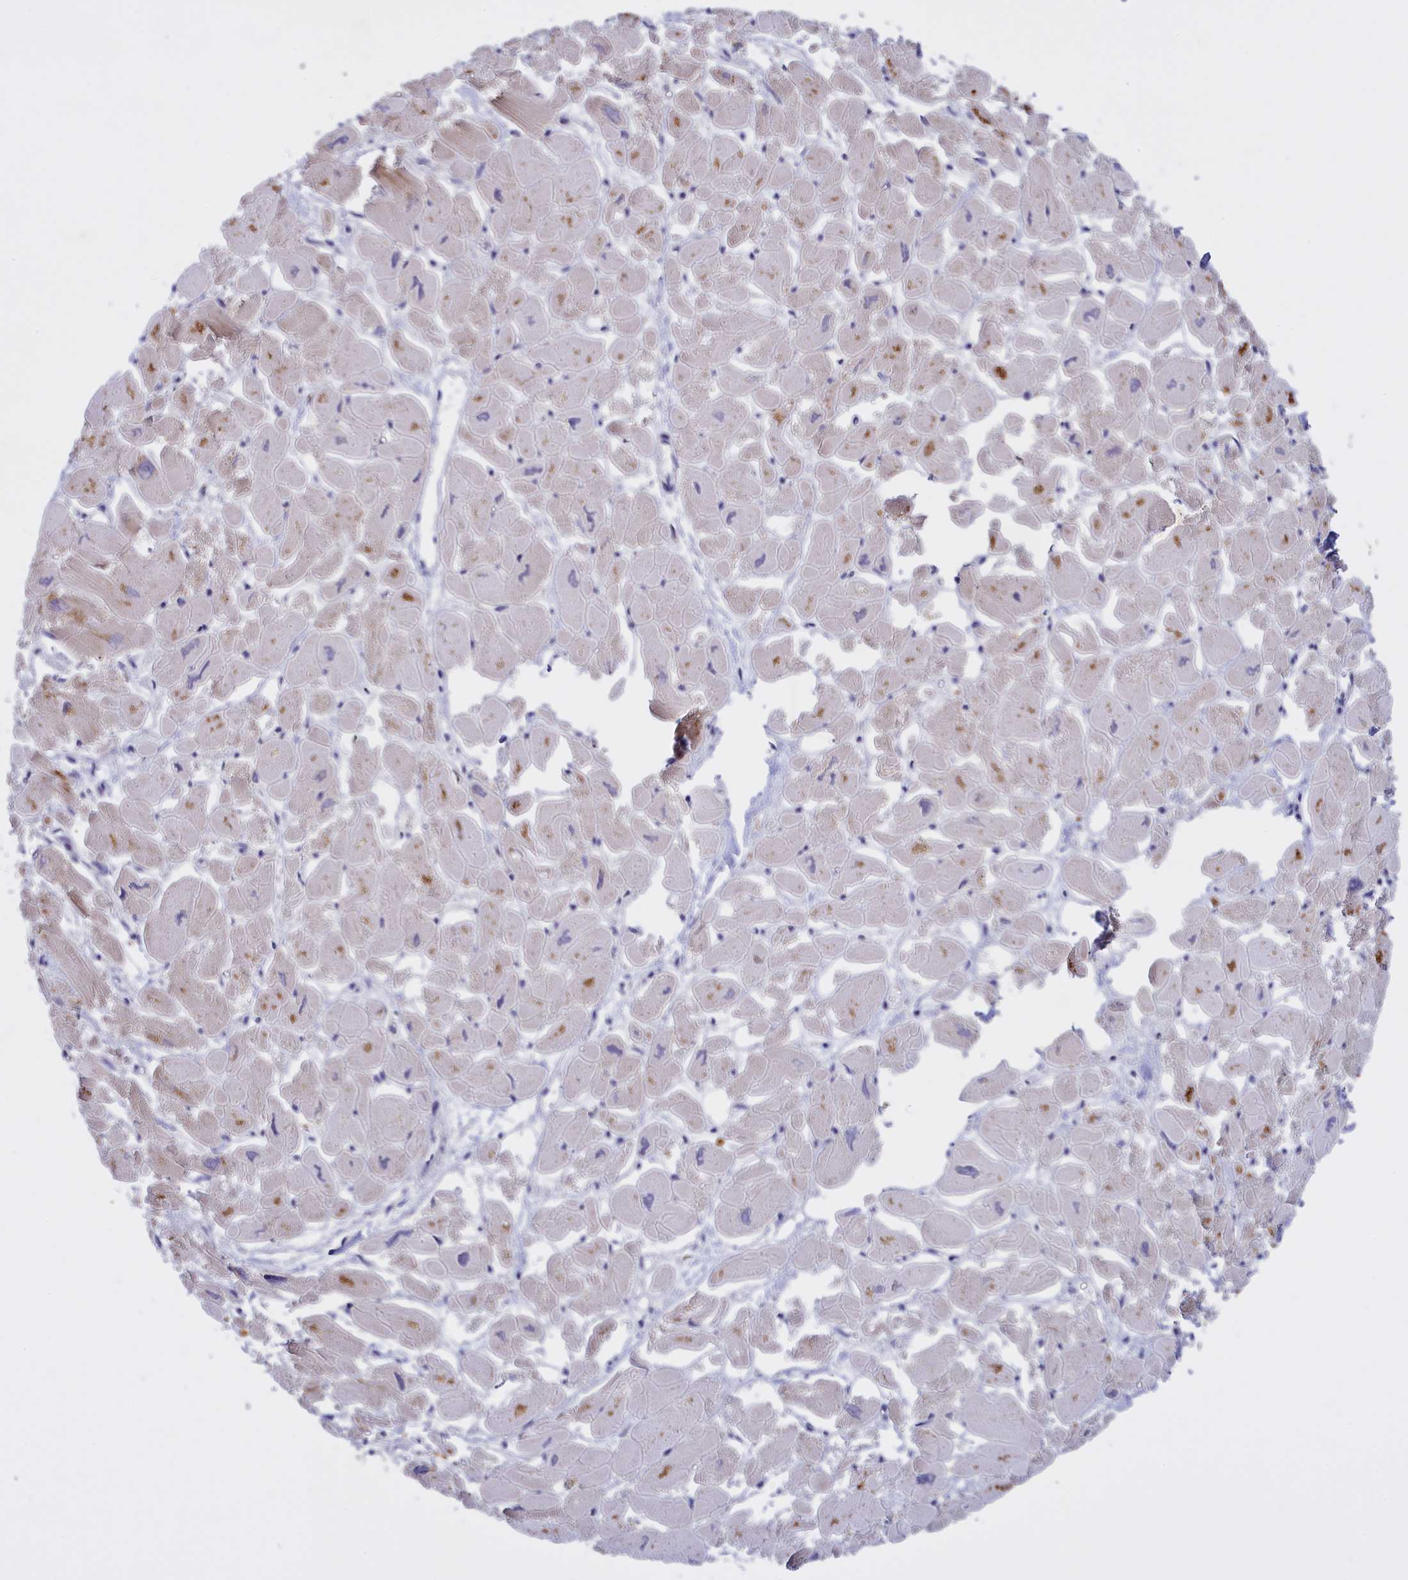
{"staining": {"intensity": "moderate", "quantity": "<25%", "location": "cytoplasmic/membranous"}, "tissue": "heart muscle", "cell_type": "Cardiomyocytes", "image_type": "normal", "snomed": [{"axis": "morphology", "description": "Normal tissue, NOS"}, {"axis": "topography", "description": "Heart"}], "caption": "Immunohistochemistry (DAB (3,3'-diaminobenzidine)) staining of normal heart muscle displays moderate cytoplasmic/membranous protein positivity in approximately <25% of cardiomyocytes.", "gene": "FAM149B1", "patient": {"sex": "male", "age": 54}}